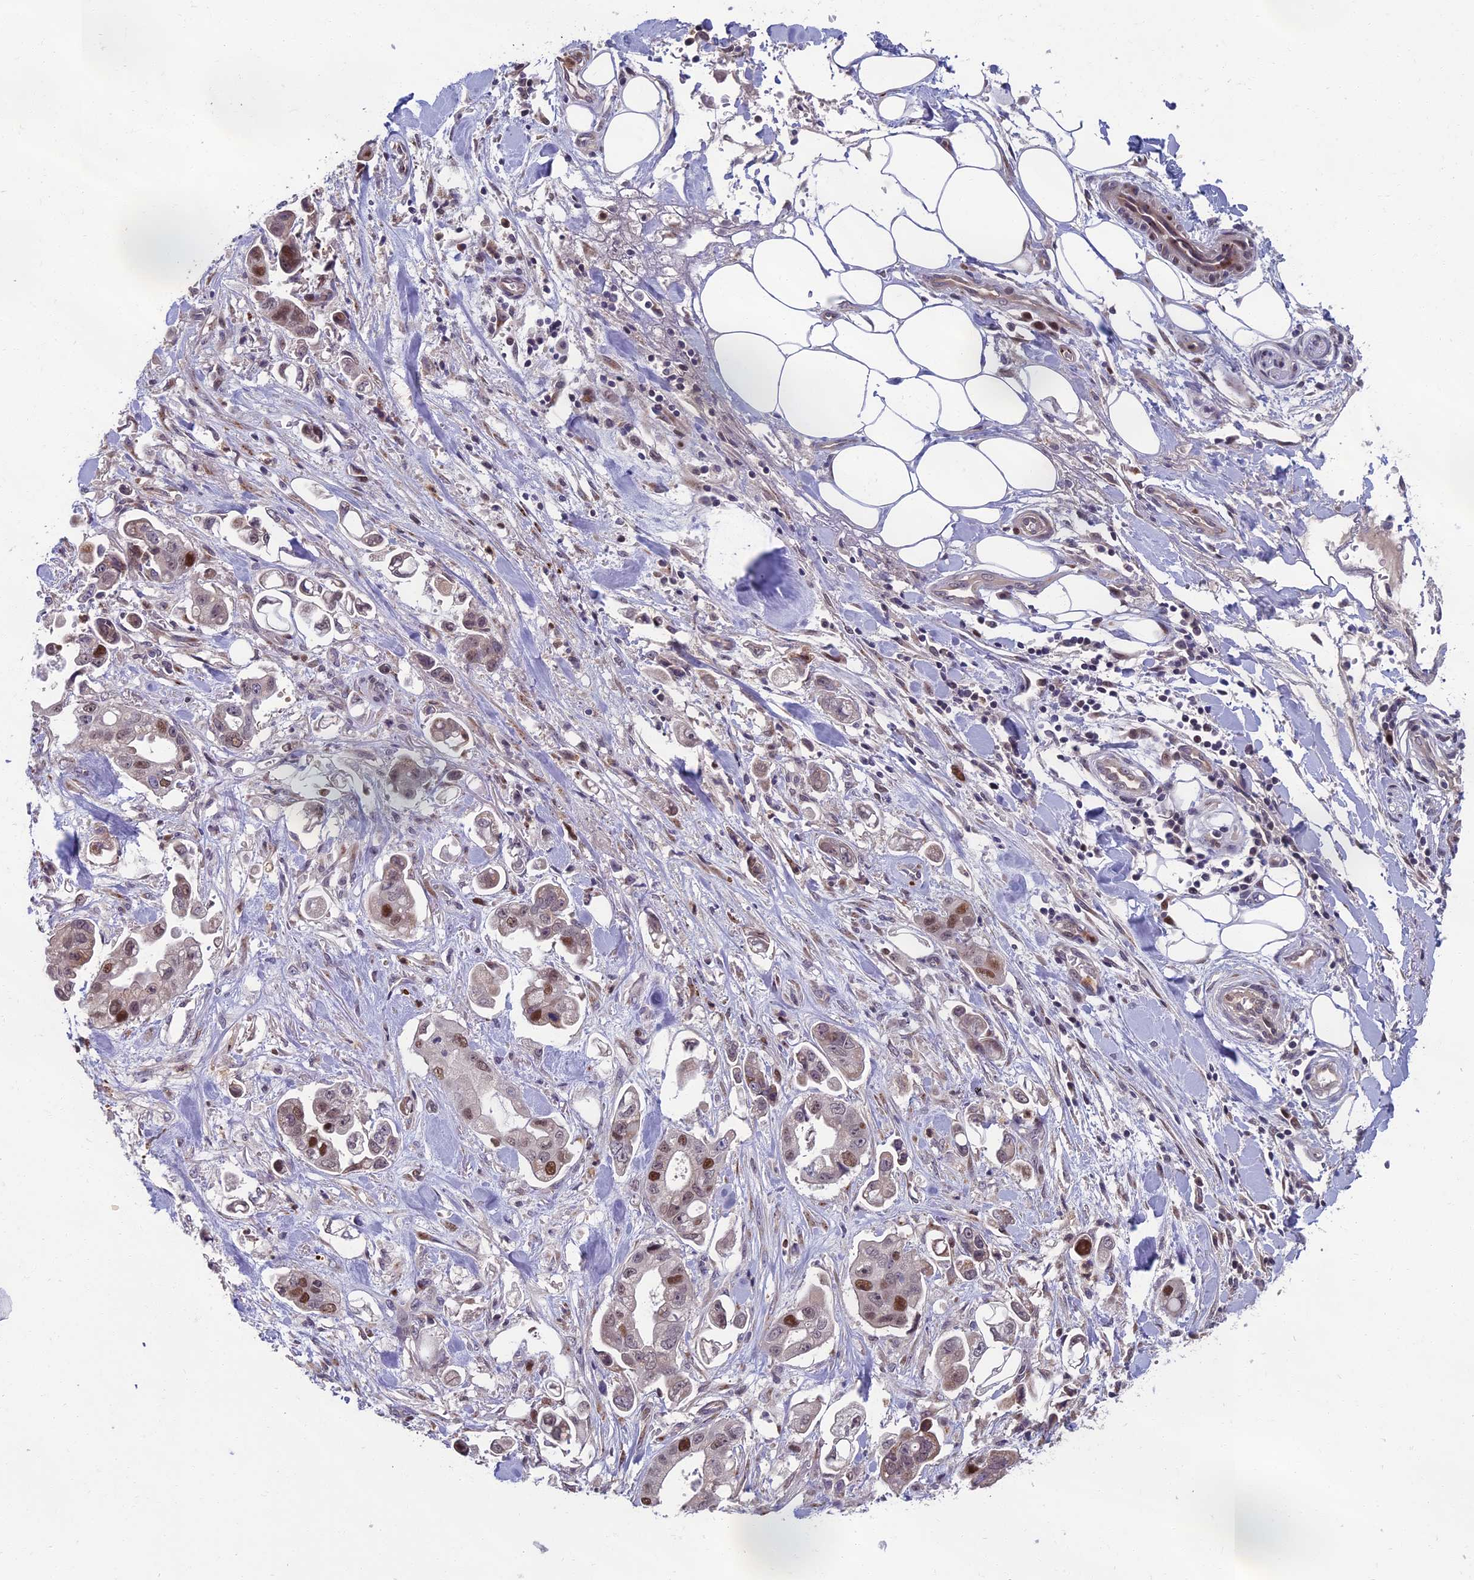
{"staining": {"intensity": "moderate", "quantity": "<25%", "location": "nuclear"}, "tissue": "stomach cancer", "cell_type": "Tumor cells", "image_type": "cancer", "snomed": [{"axis": "morphology", "description": "Adenocarcinoma, NOS"}, {"axis": "topography", "description": "Stomach"}], "caption": "A histopathology image of human stomach adenocarcinoma stained for a protein shows moderate nuclear brown staining in tumor cells.", "gene": "LIG1", "patient": {"sex": "male", "age": 62}}